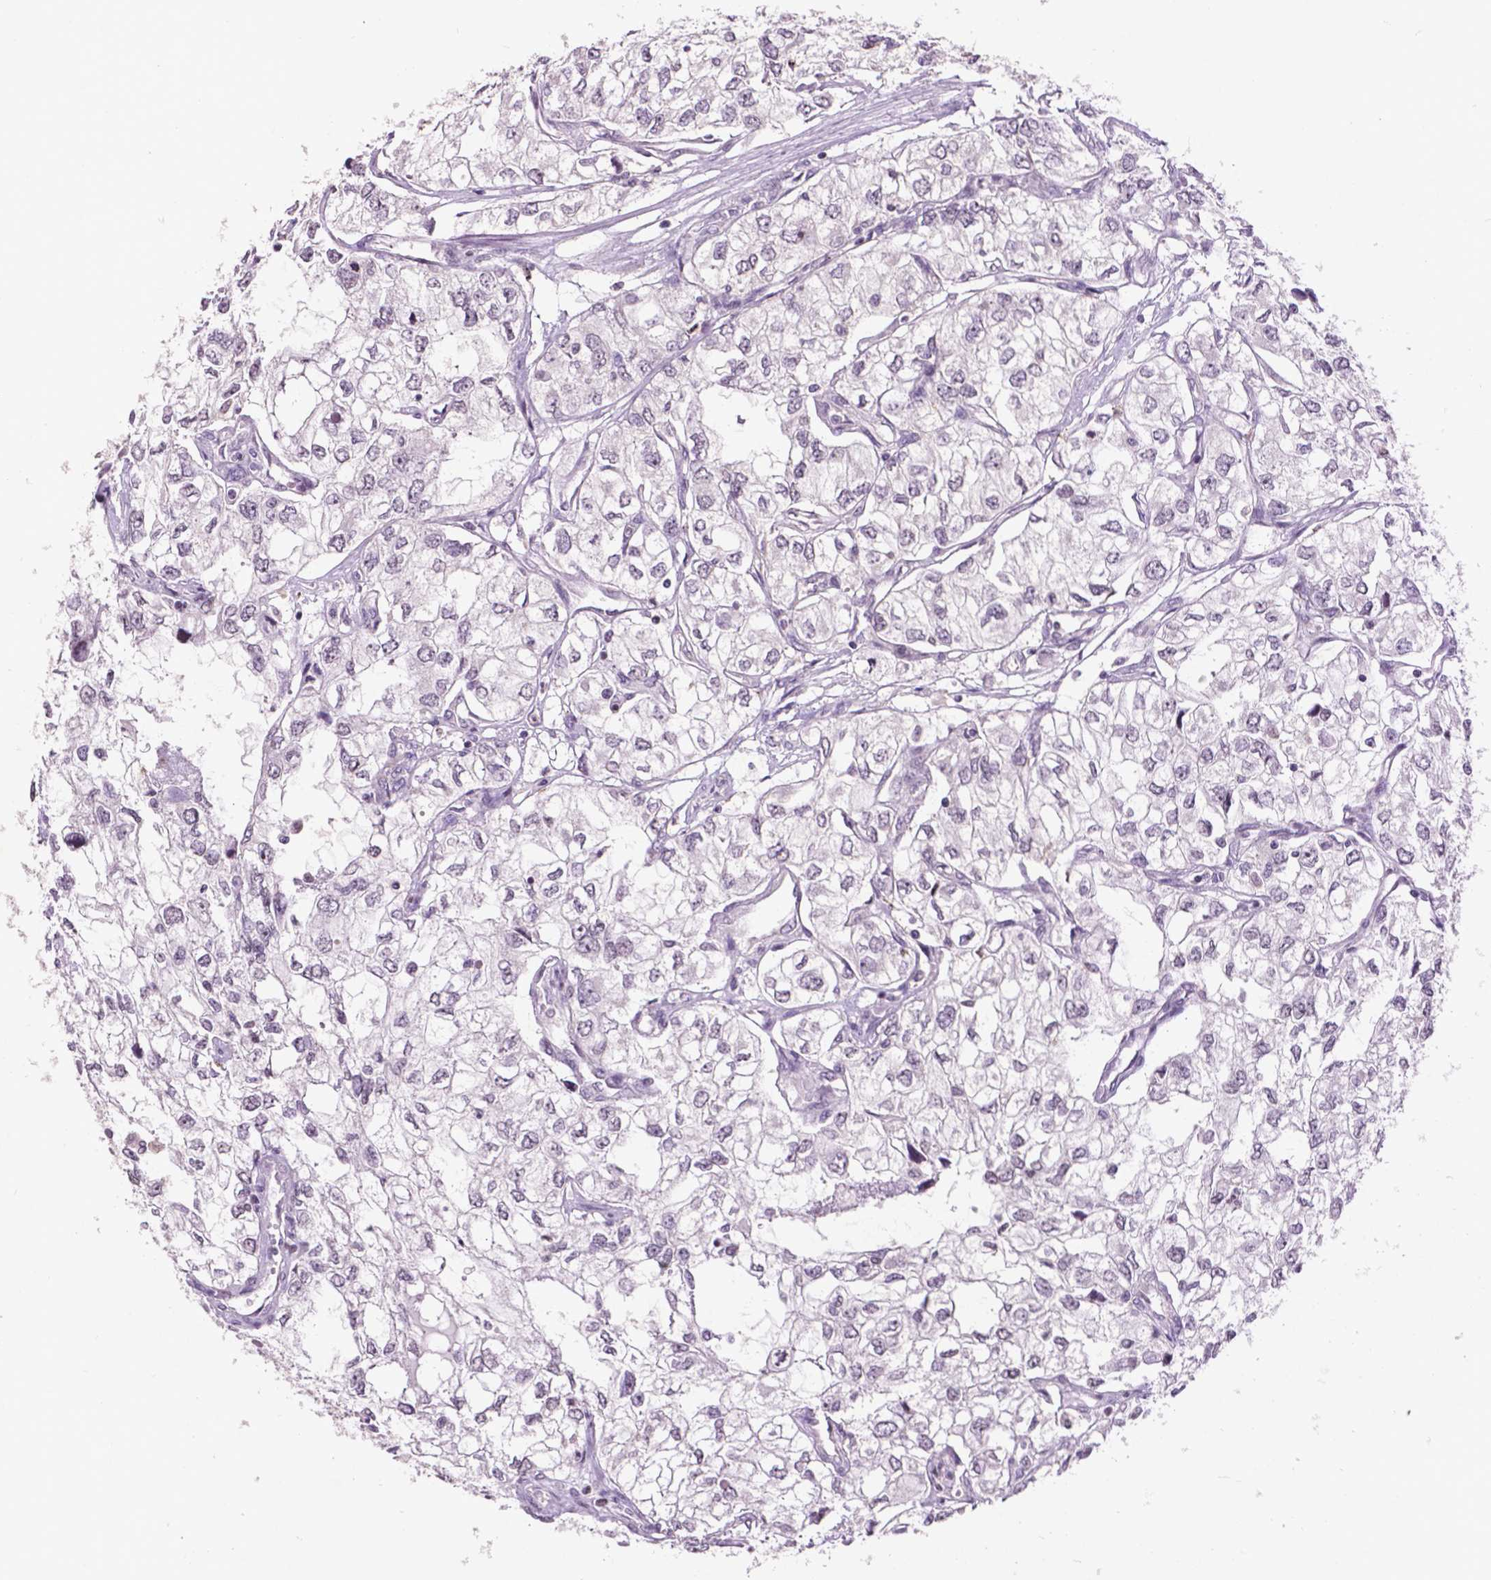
{"staining": {"intensity": "negative", "quantity": "none", "location": "none"}, "tissue": "renal cancer", "cell_type": "Tumor cells", "image_type": "cancer", "snomed": [{"axis": "morphology", "description": "Adenocarcinoma, NOS"}, {"axis": "topography", "description": "Kidney"}], "caption": "Tumor cells show no significant protein expression in adenocarcinoma (renal). (DAB immunohistochemistry (IHC), high magnification).", "gene": "TH", "patient": {"sex": "female", "age": 59}}